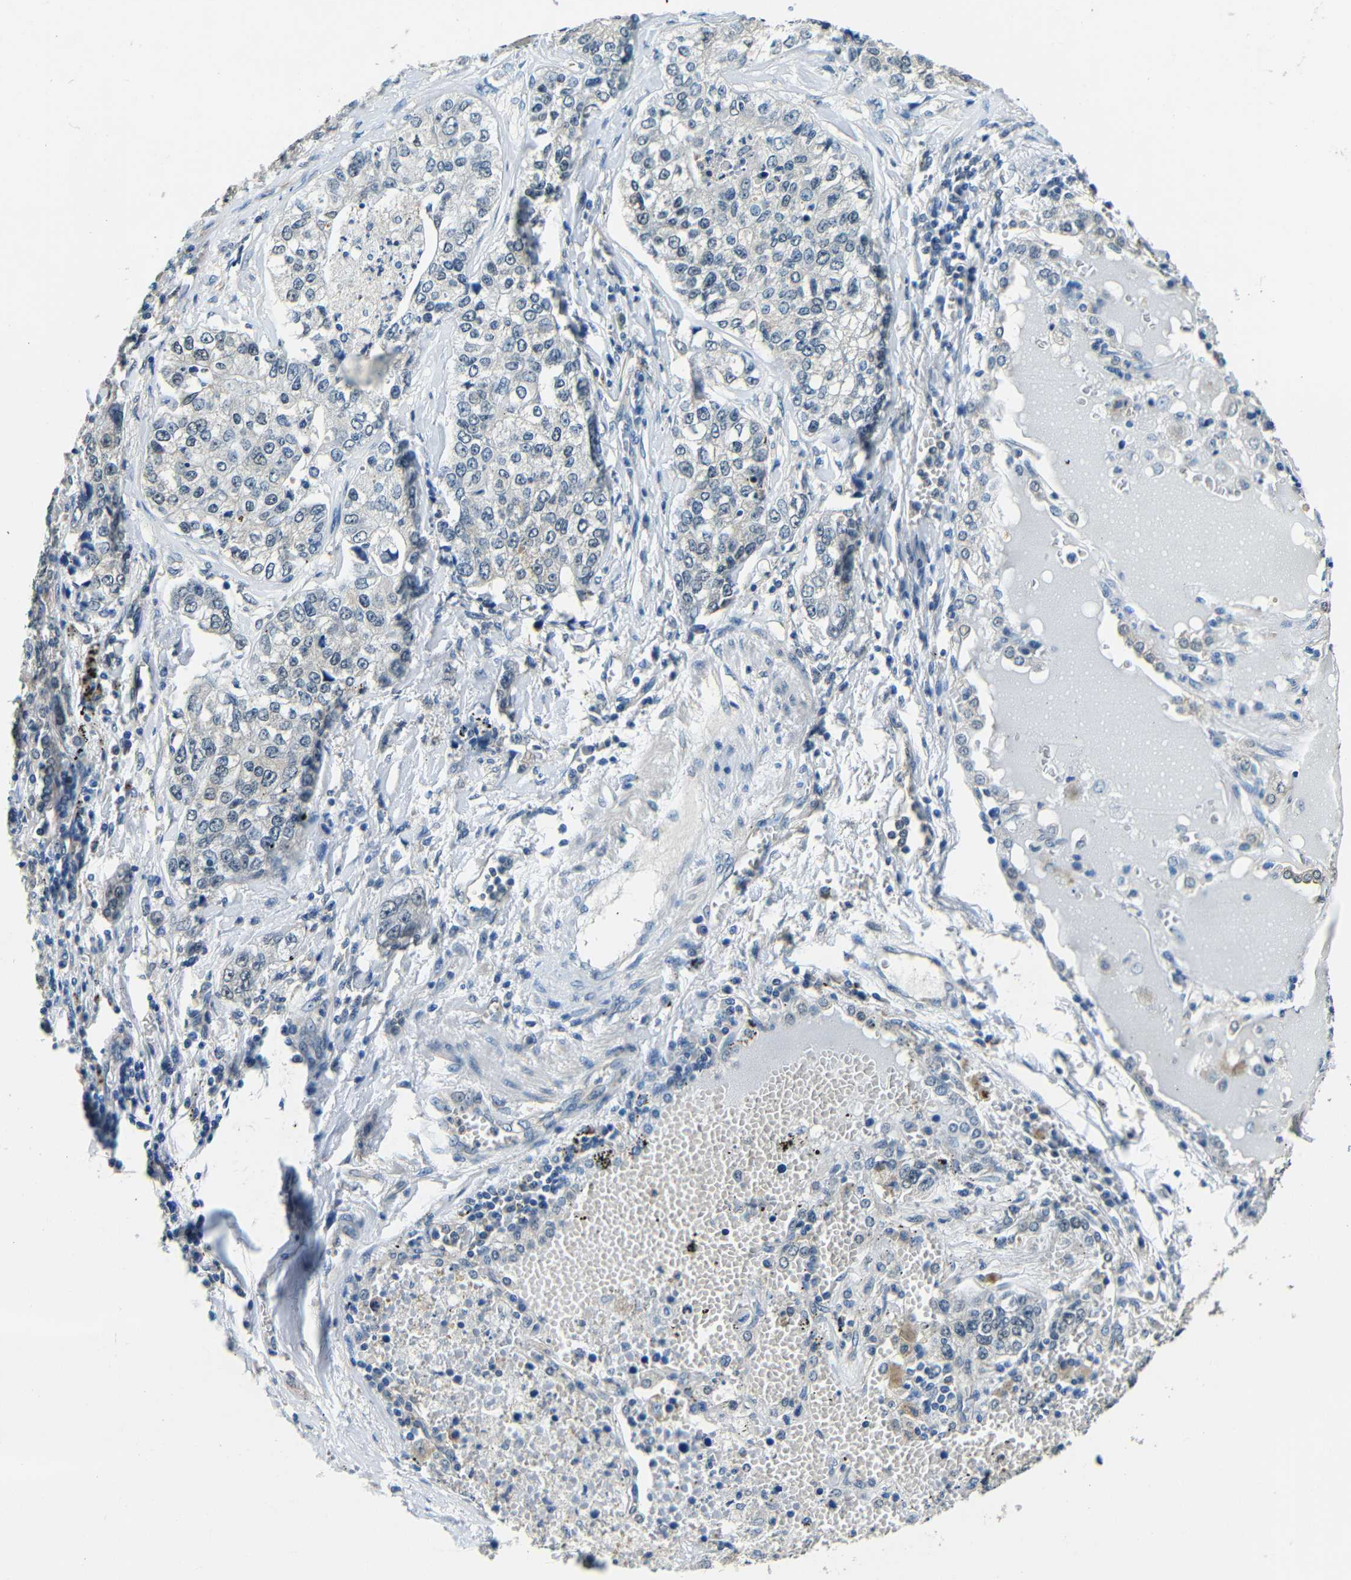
{"staining": {"intensity": "negative", "quantity": "none", "location": "none"}, "tissue": "lung cancer", "cell_type": "Tumor cells", "image_type": "cancer", "snomed": [{"axis": "morphology", "description": "Adenocarcinoma, NOS"}, {"axis": "topography", "description": "Lung"}], "caption": "Photomicrograph shows no protein positivity in tumor cells of adenocarcinoma (lung) tissue. (Immunohistochemistry (ihc), brightfield microscopy, high magnification).", "gene": "ADAP1", "patient": {"sex": "male", "age": 49}}